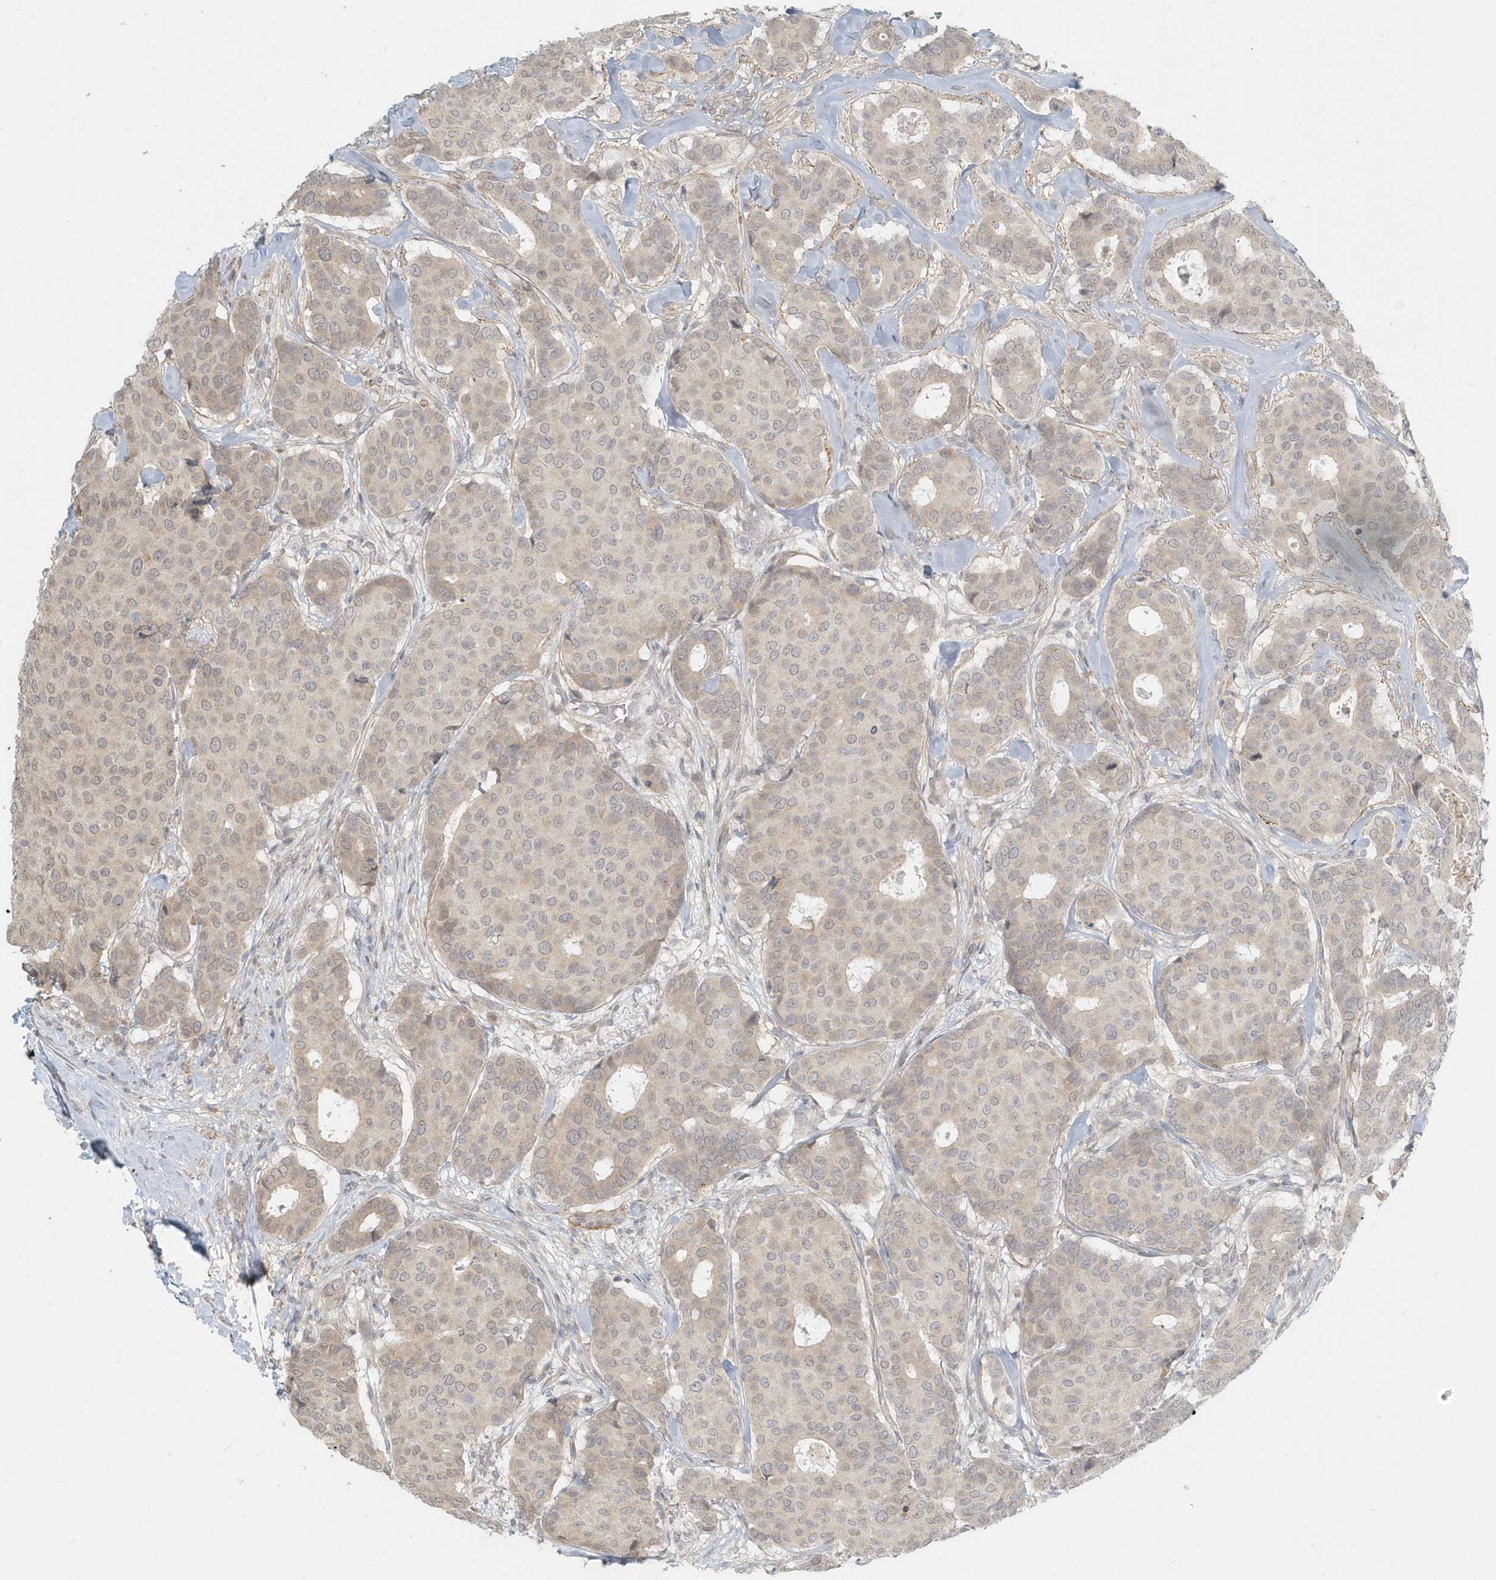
{"staining": {"intensity": "weak", "quantity": "<25%", "location": "cytoplasmic/membranous,nuclear"}, "tissue": "breast cancer", "cell_type": "Tumor cells", "image_type": "cancer", "snomed": [{"axis": "morphology", "description": "Duct carcinoma"}, {"axis": "topography", "description": "Breast"}], "caption": "IHC micrograph of neoplastic tissue: breast cancer (infiltrating ductal carcinoma) stained with DAB (3,3'-diaminobenzidine) exhibits no significant protein staining in tumor cells.", "gene": "NAPB", "patient": {"sex": "female", "age": 75}}